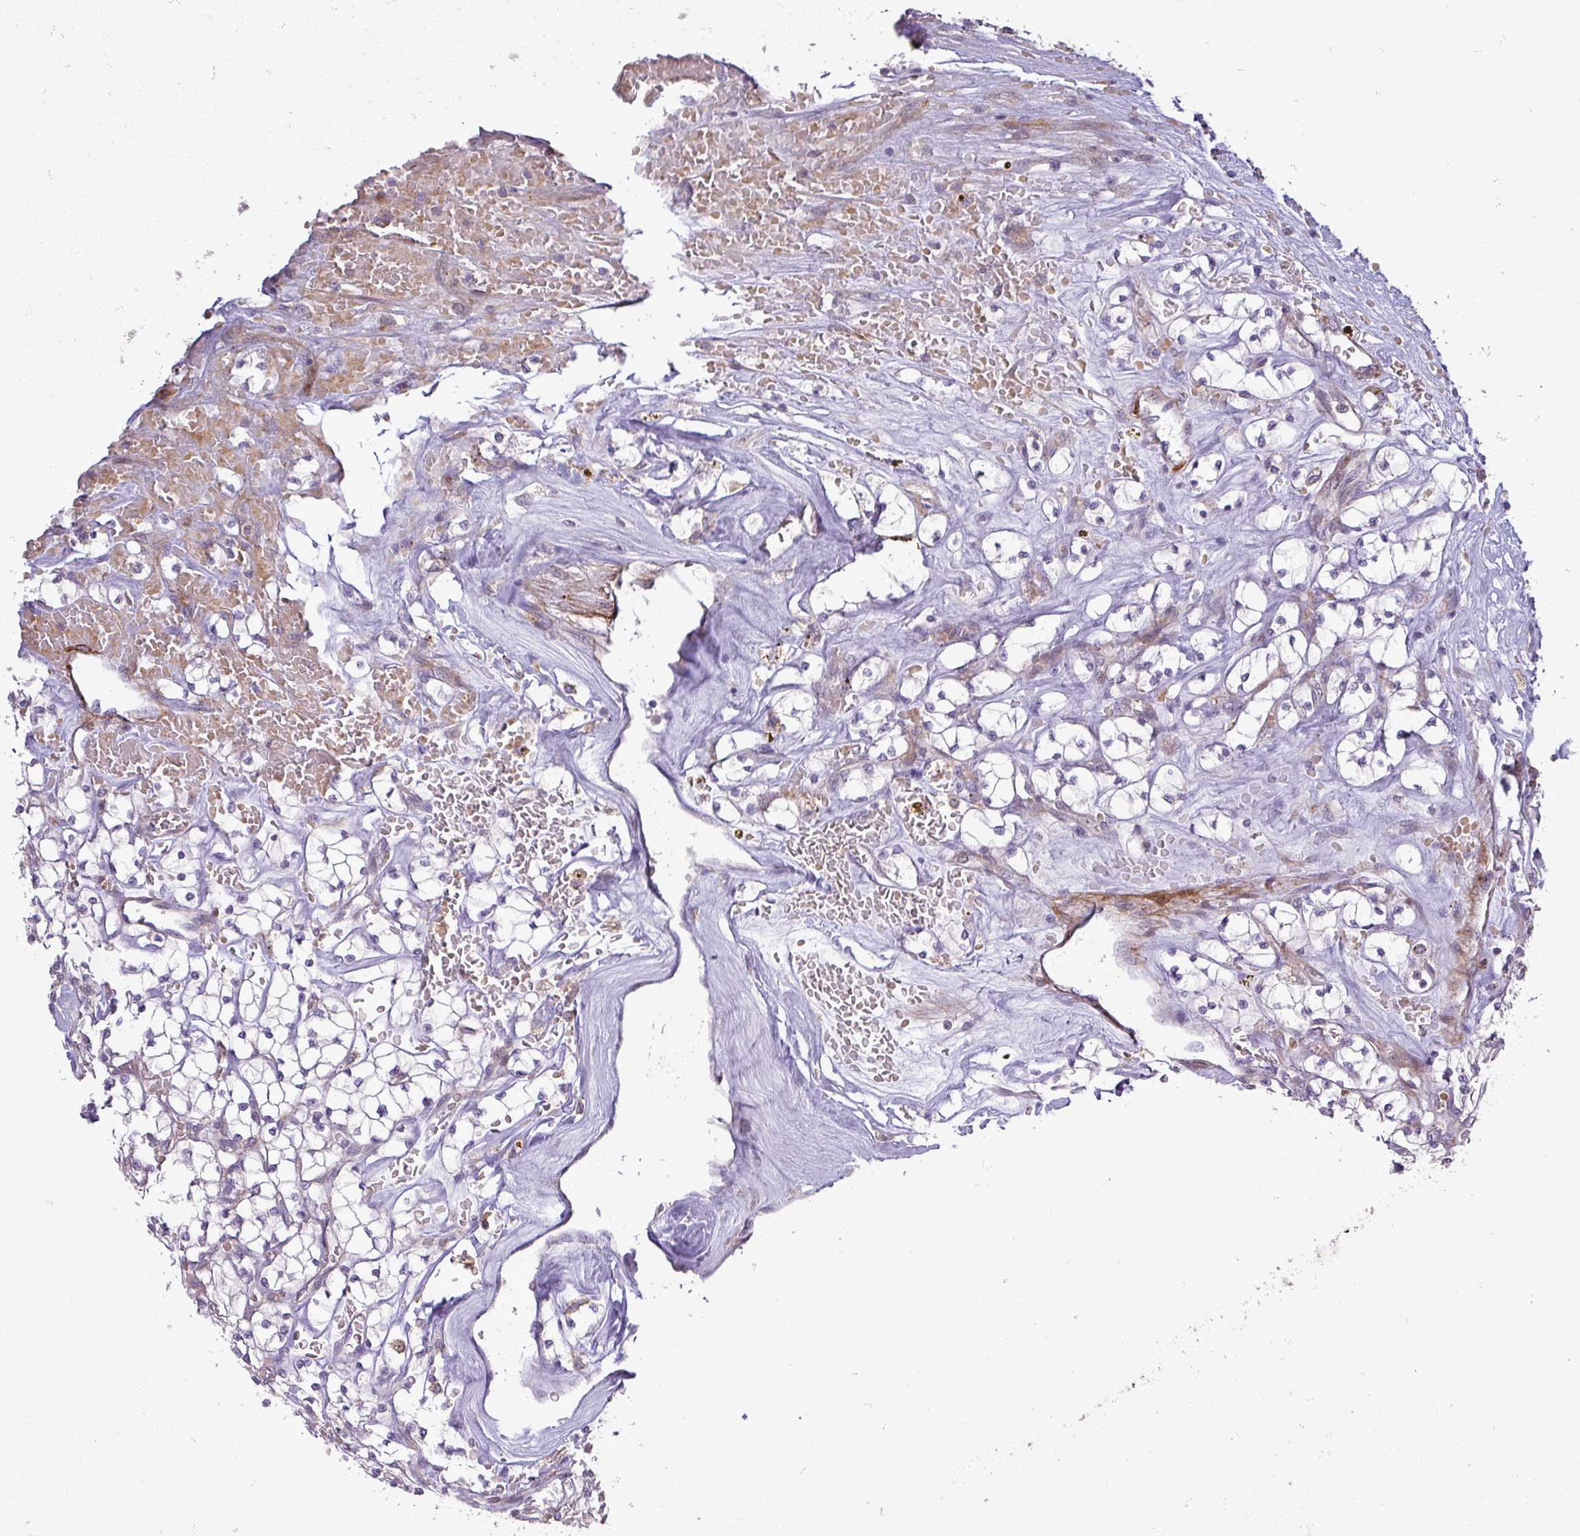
{"staining": {"intensity": "negative", "quantity": "none", "location": "none"}, "tissue": "renal cancer", "cell_type": "Tumor cells", "image_type": "cancer", "snomed": [{"axis": "morphology", "description": "Adenocarcinoma, NOS"}, {"axis": "topography", "description": "Kidney"}], "caption": "An immunohistochemistry micrograph of renal cancer (adenocarcinoma) is shown. There is no staining in tumor cells of renal cancer (adenocarcinoma).", "gene": "TPRA1", "patient": {"sex": "female", "age": 64}}